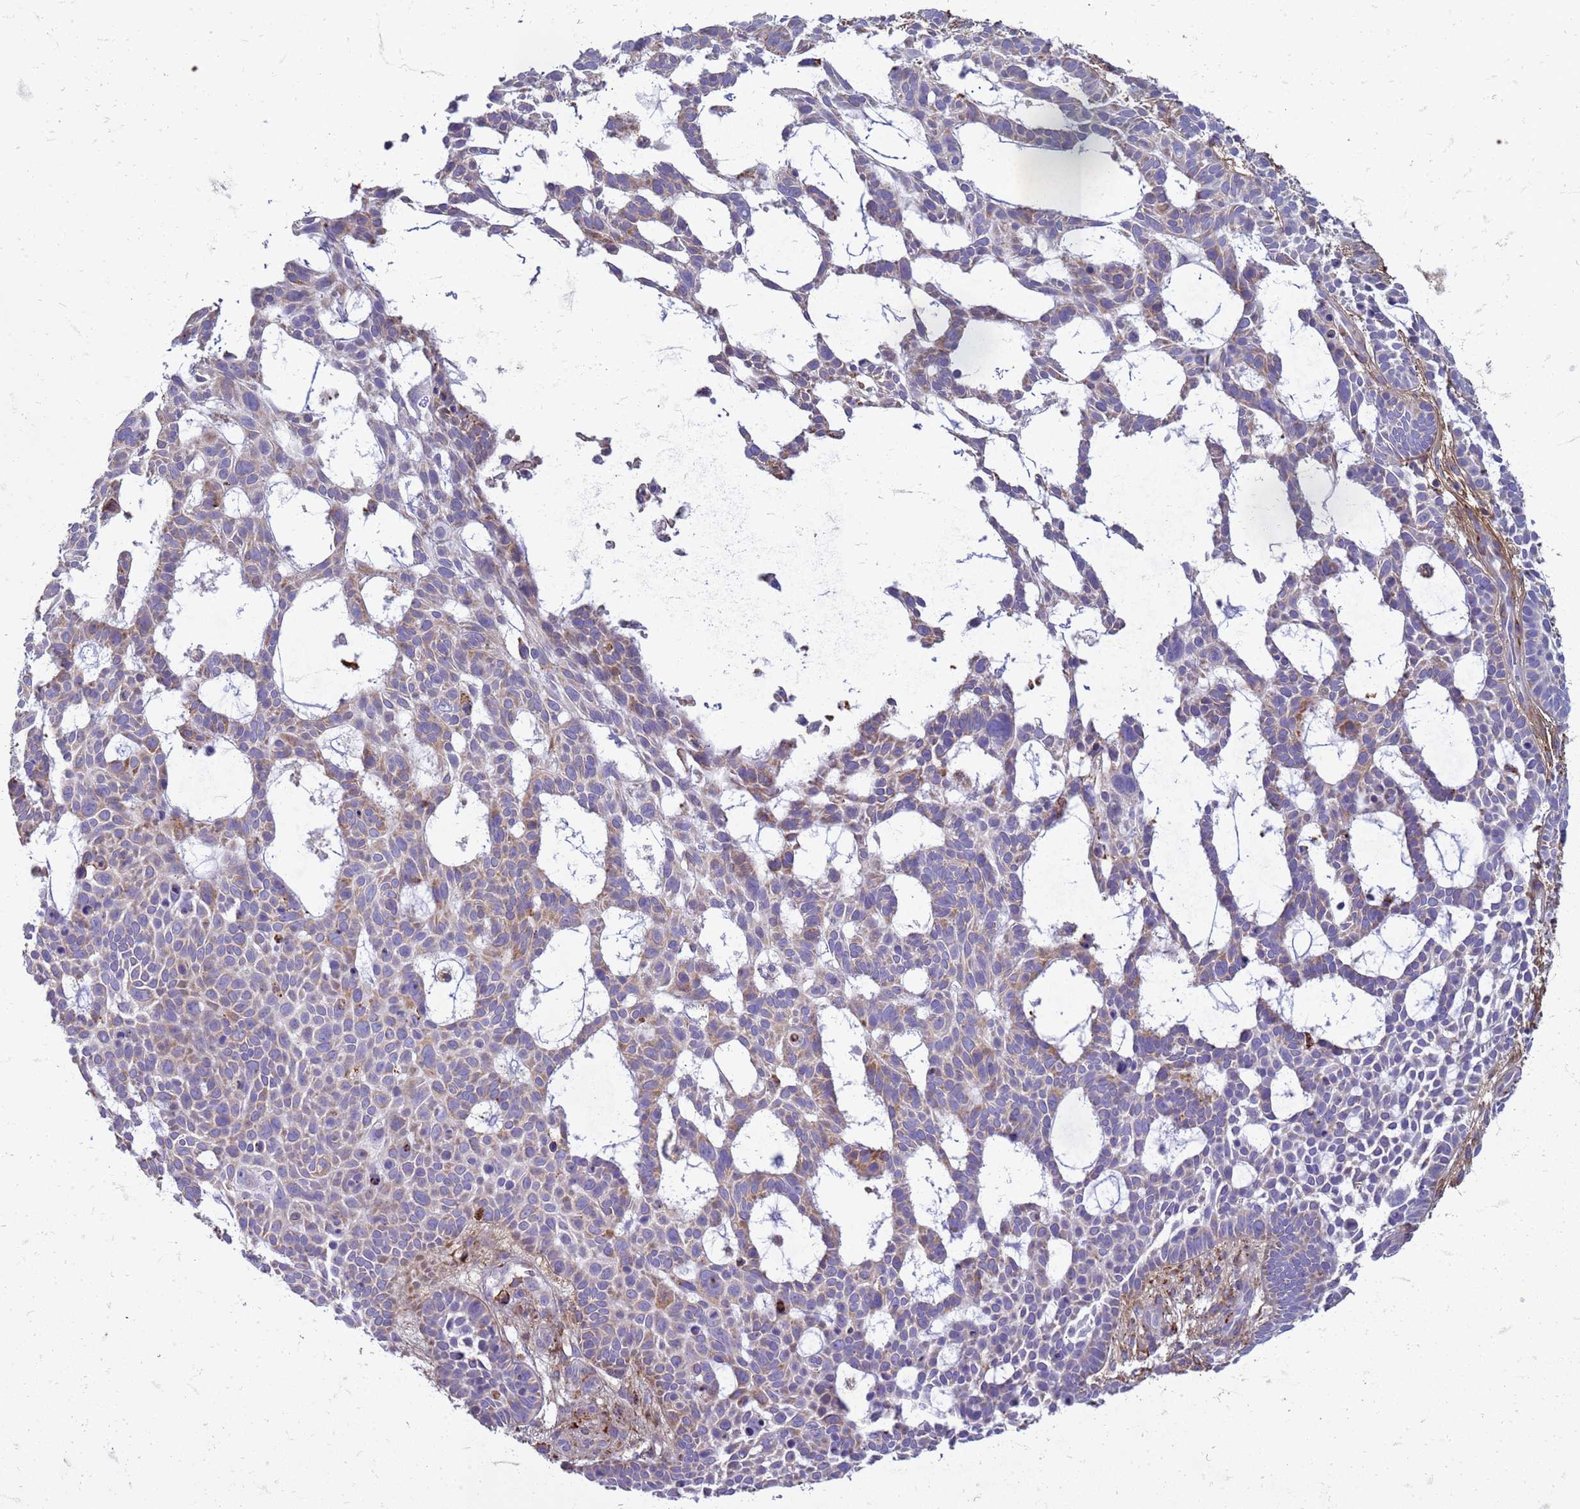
{"staining": {"intensity": "weak", "quantity": "<25%", "location": "cytoplasmic/membranous"}, "tissue": "skin cancer", "cell_type": "Tumor cells", "image_type": "cancer", "snomed": [{"axis": "morphology", "description": "Basal cell carcinoma"}, {"axis": "topography", "description": "Skin"}], "caption": "High power microscopy image of an immunohistochemistry histopathology image of skin cancer, revealing no significant staining in tumor cells. (IHC, brightfield microscopy, high magnification).", "gene": "PDK3", "patient": {"sex": "male", "age": 89}}